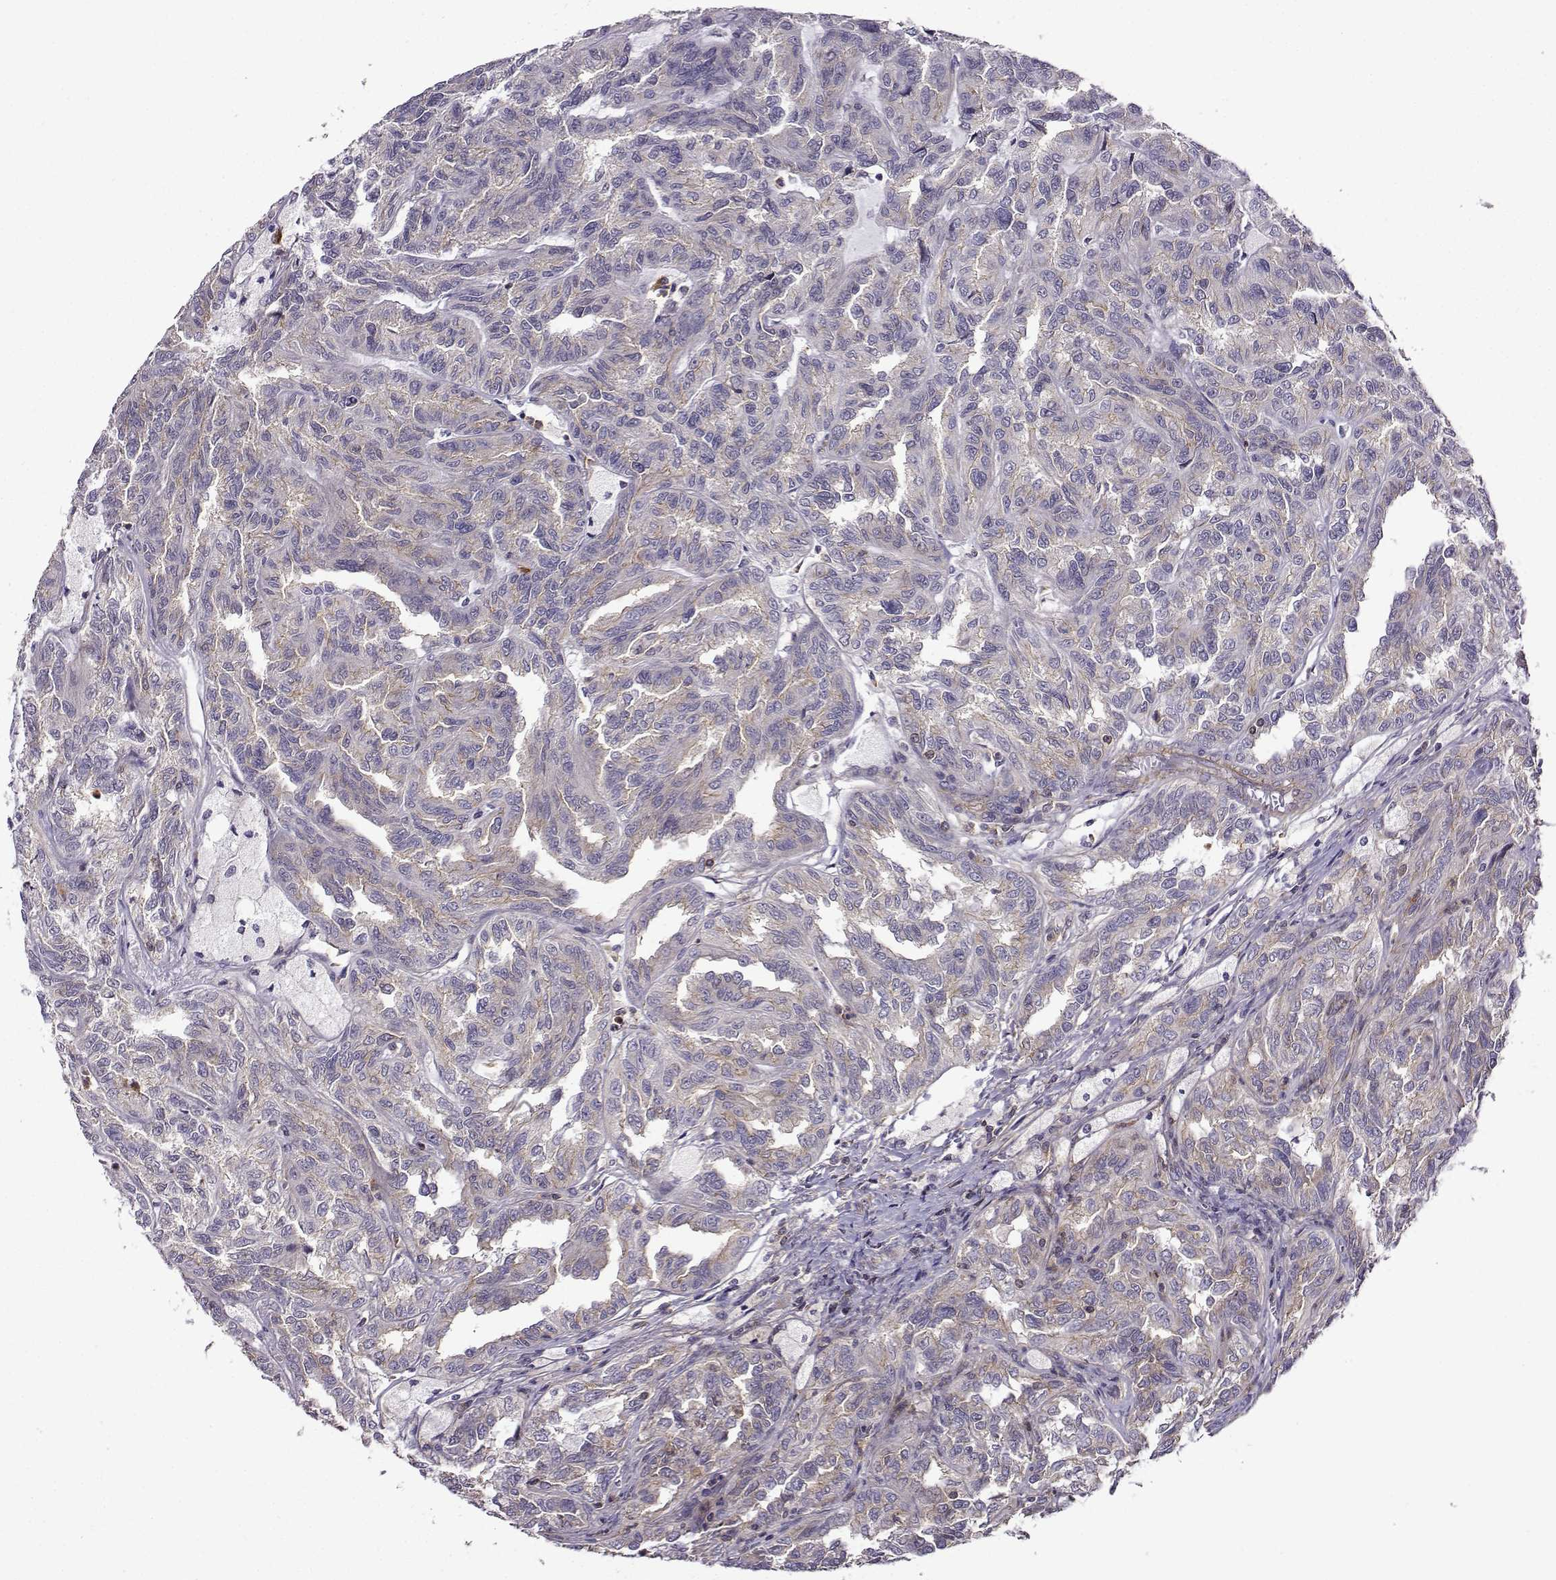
{"staining": {"intensity": "moderate", "quantity": "<25%", "location": "cytoplasmic/membranous"}, "tissue": "renal cancer", "cell_type": "Tumor cells", "image_type": "cancer", "snomed": [{"axis": "morphology", "description": "Adenocarcinoma, NOS"}, {"axis": "topography", "description": "Kidney"}], "caption": "Moderate cytoplasmic/membranous protein positivity is present in approximately <25% of tumor cells in adenocarcinoma (renal).", "gene": "ITGB8", "patient": {"sex": "male", "age": 79}}